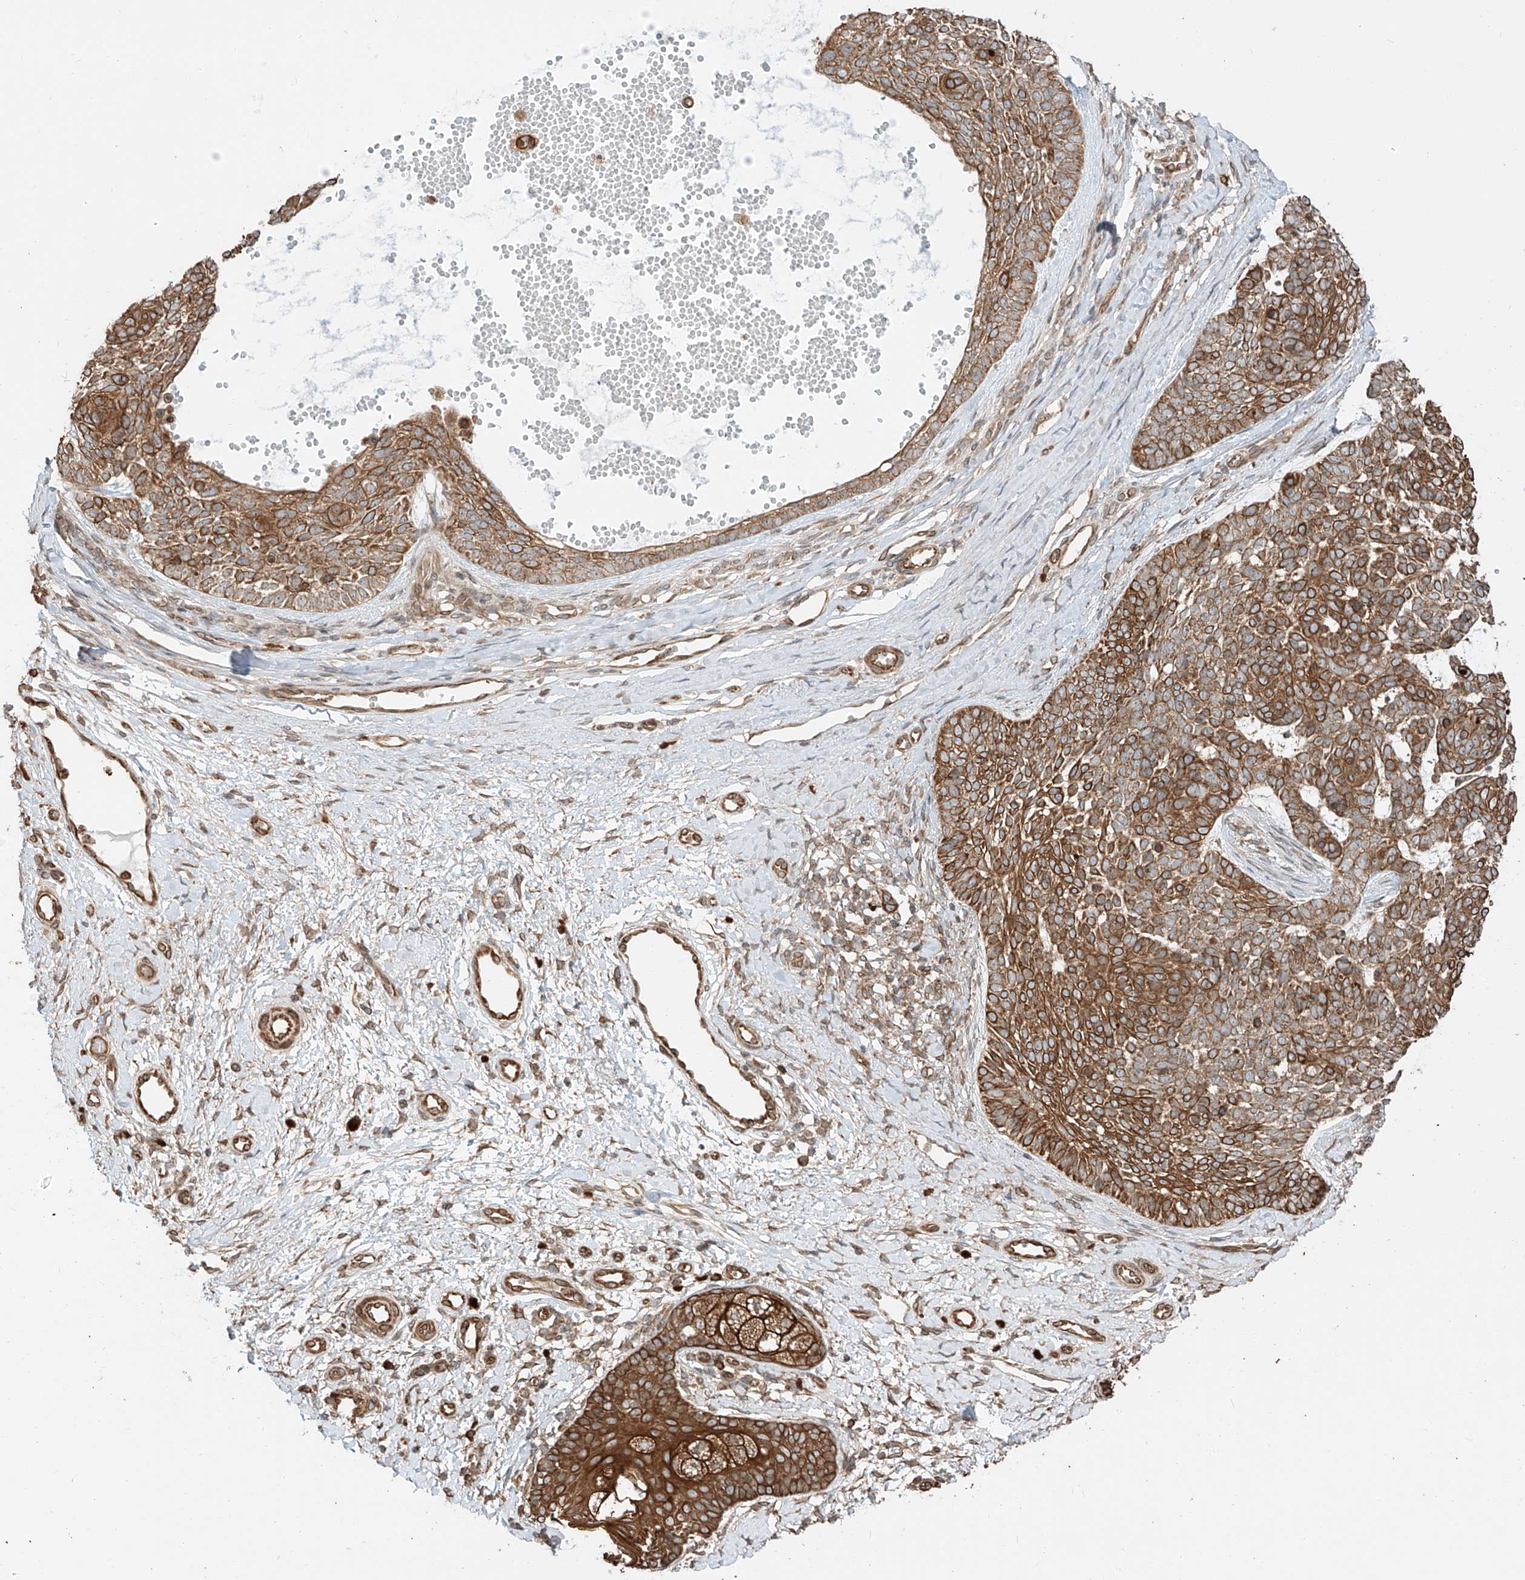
{"staining": {"intensity": "strong", "quantity": ">75%", "location": "cytoplasmic/membranous"}, "tissue": "skin cancer", "cell_type": "Tumor cells", "image_type": "cancer", "snomed": [{"axis": "morphology", "description": "Basal cell carcinoma"}, {"axis": "topography", "description": "Skin"}], "caption": "This is an image of IHC staining of skin cancer (basal cell carcinoma), which shows strong expression in the cytoplasmic/membranous of tumor cells.", "gene": "CEP162", "patient": {"sex": "female", "age": 81}}